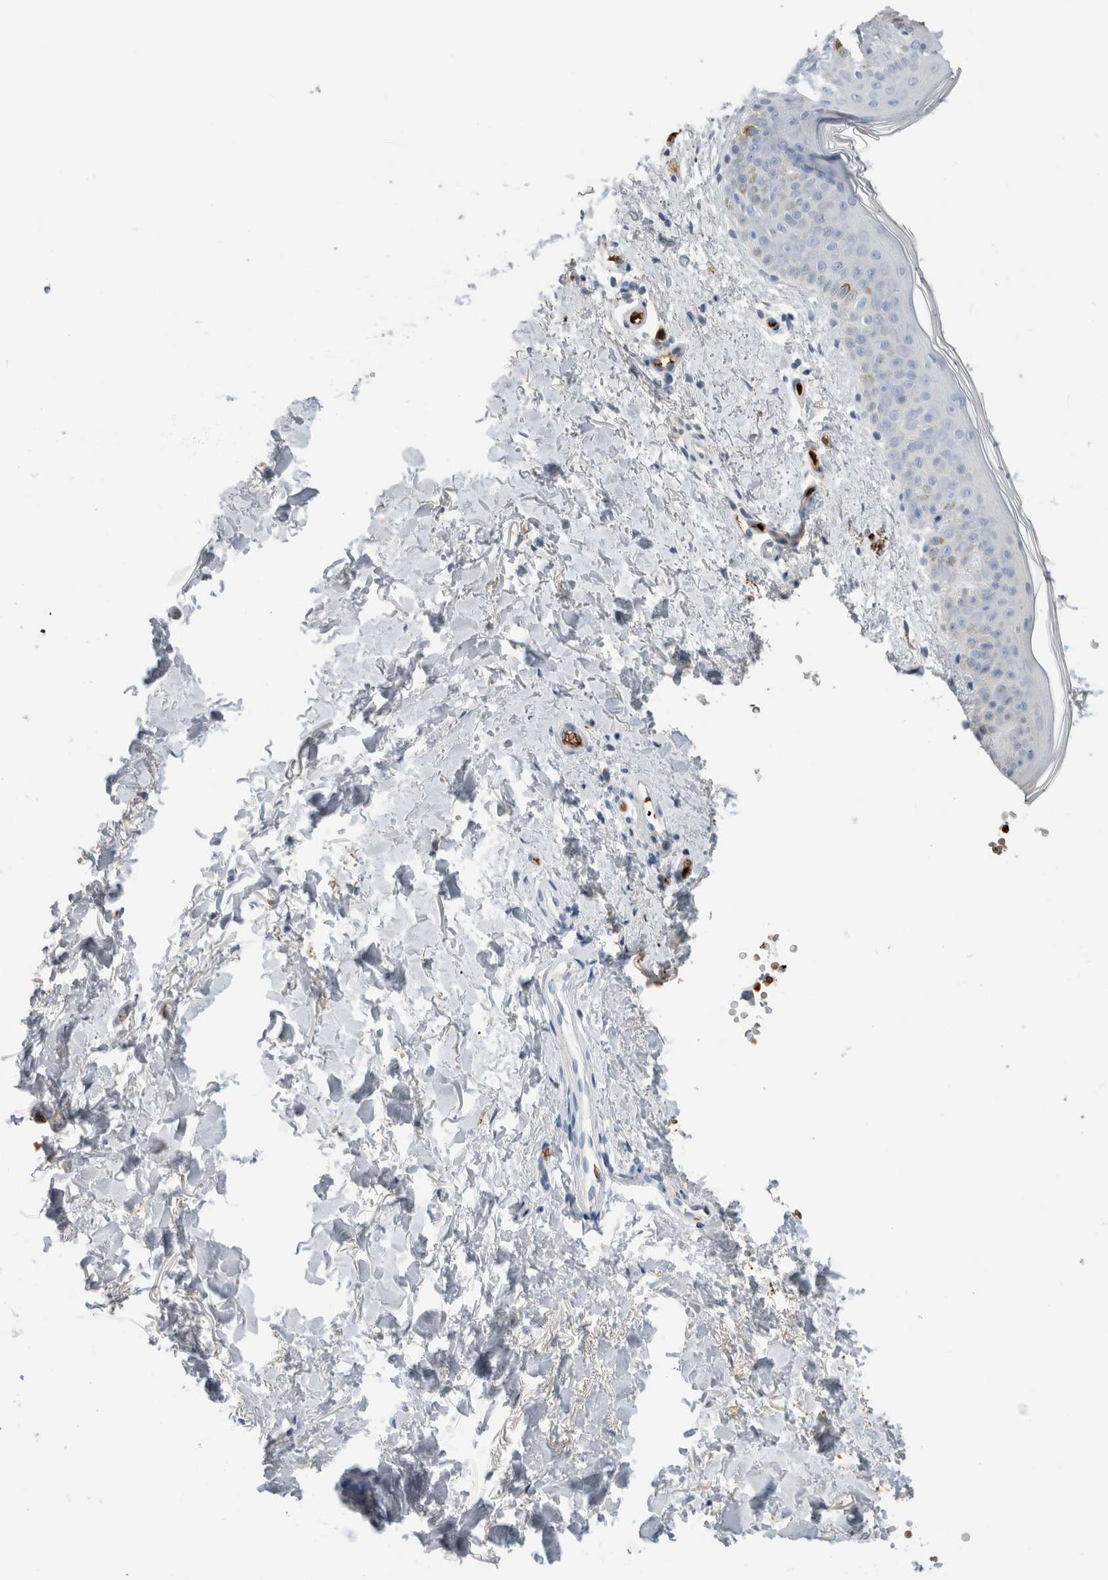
{"staining": {"intensity": "negative", "quantity": "none", "location": "none"}, "tissue": "skin", "cell_type": "Fibroblasts", "image_type": "normal", "snomed": [{"axis": "morphology", "description": "Normal tissue, NOS"}, {"axis": "topography", "description": "Skin"}], "caption": "This is an immunohistochemistry (IHC) histopathology image of unremarkable human skin. There is no positivity in fibroblasts.", "gene": "CA1", "patient": {"sex": "female", "age": 46}}